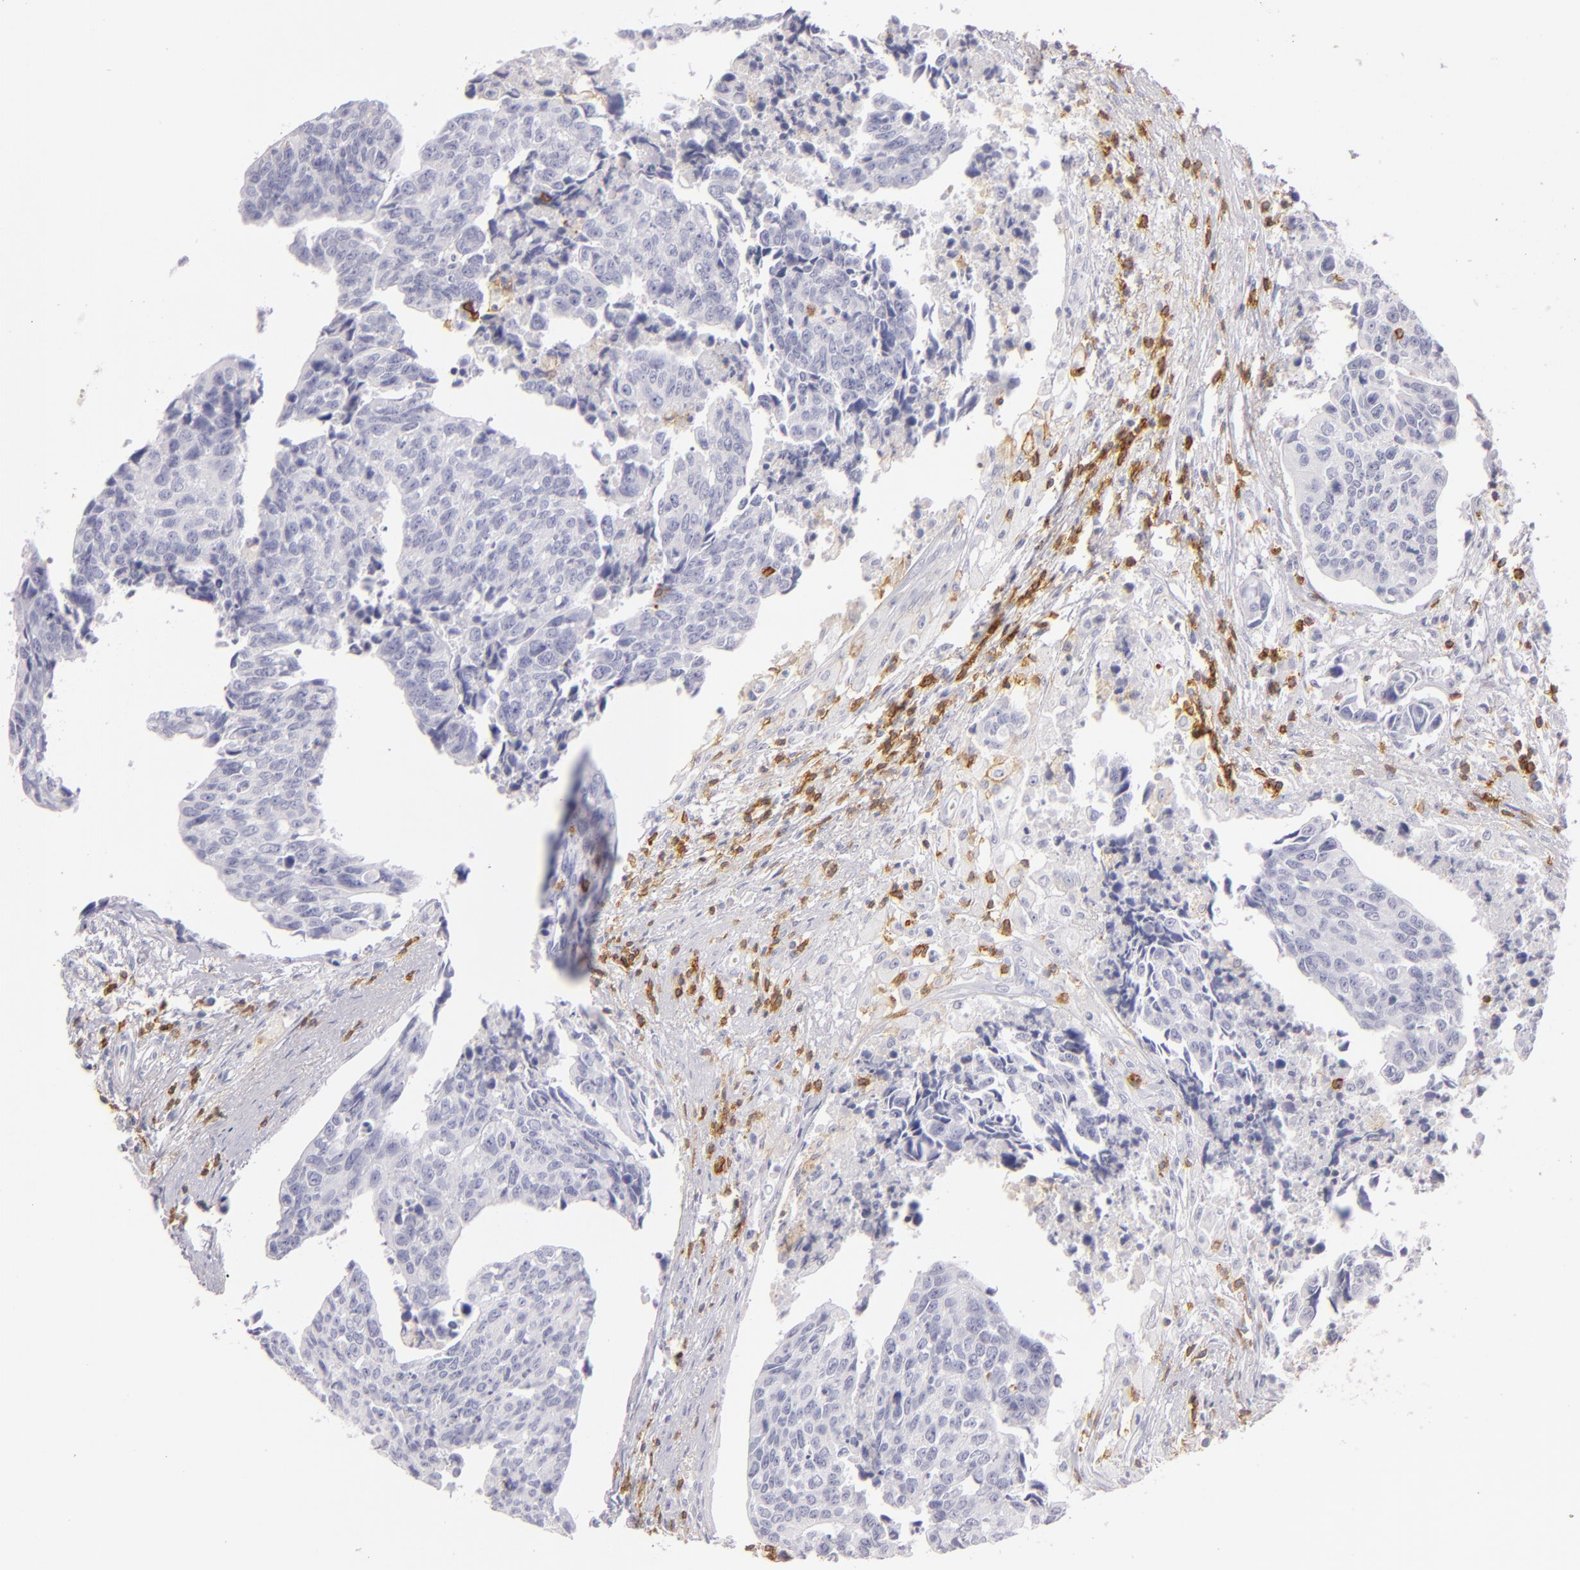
{"staining": {"intensity": "negative", "quantity": "none", "location": "none"}, "tissue": "urothelial cancer", "cell_type": "Tumor cells", "image_type": "cancer", "snomed": [{"axis": "morphology", "description": "Urothelial carcinoma, High grade"}, {"axis": "topography", "description": "Urinary bladder"}], "caption": "The image demonstrates no significant staining in tumor cells of urothelial carcinoma (high-grade).", "gene": "LAT", "patient": {"sex": "male", "age": 81}}